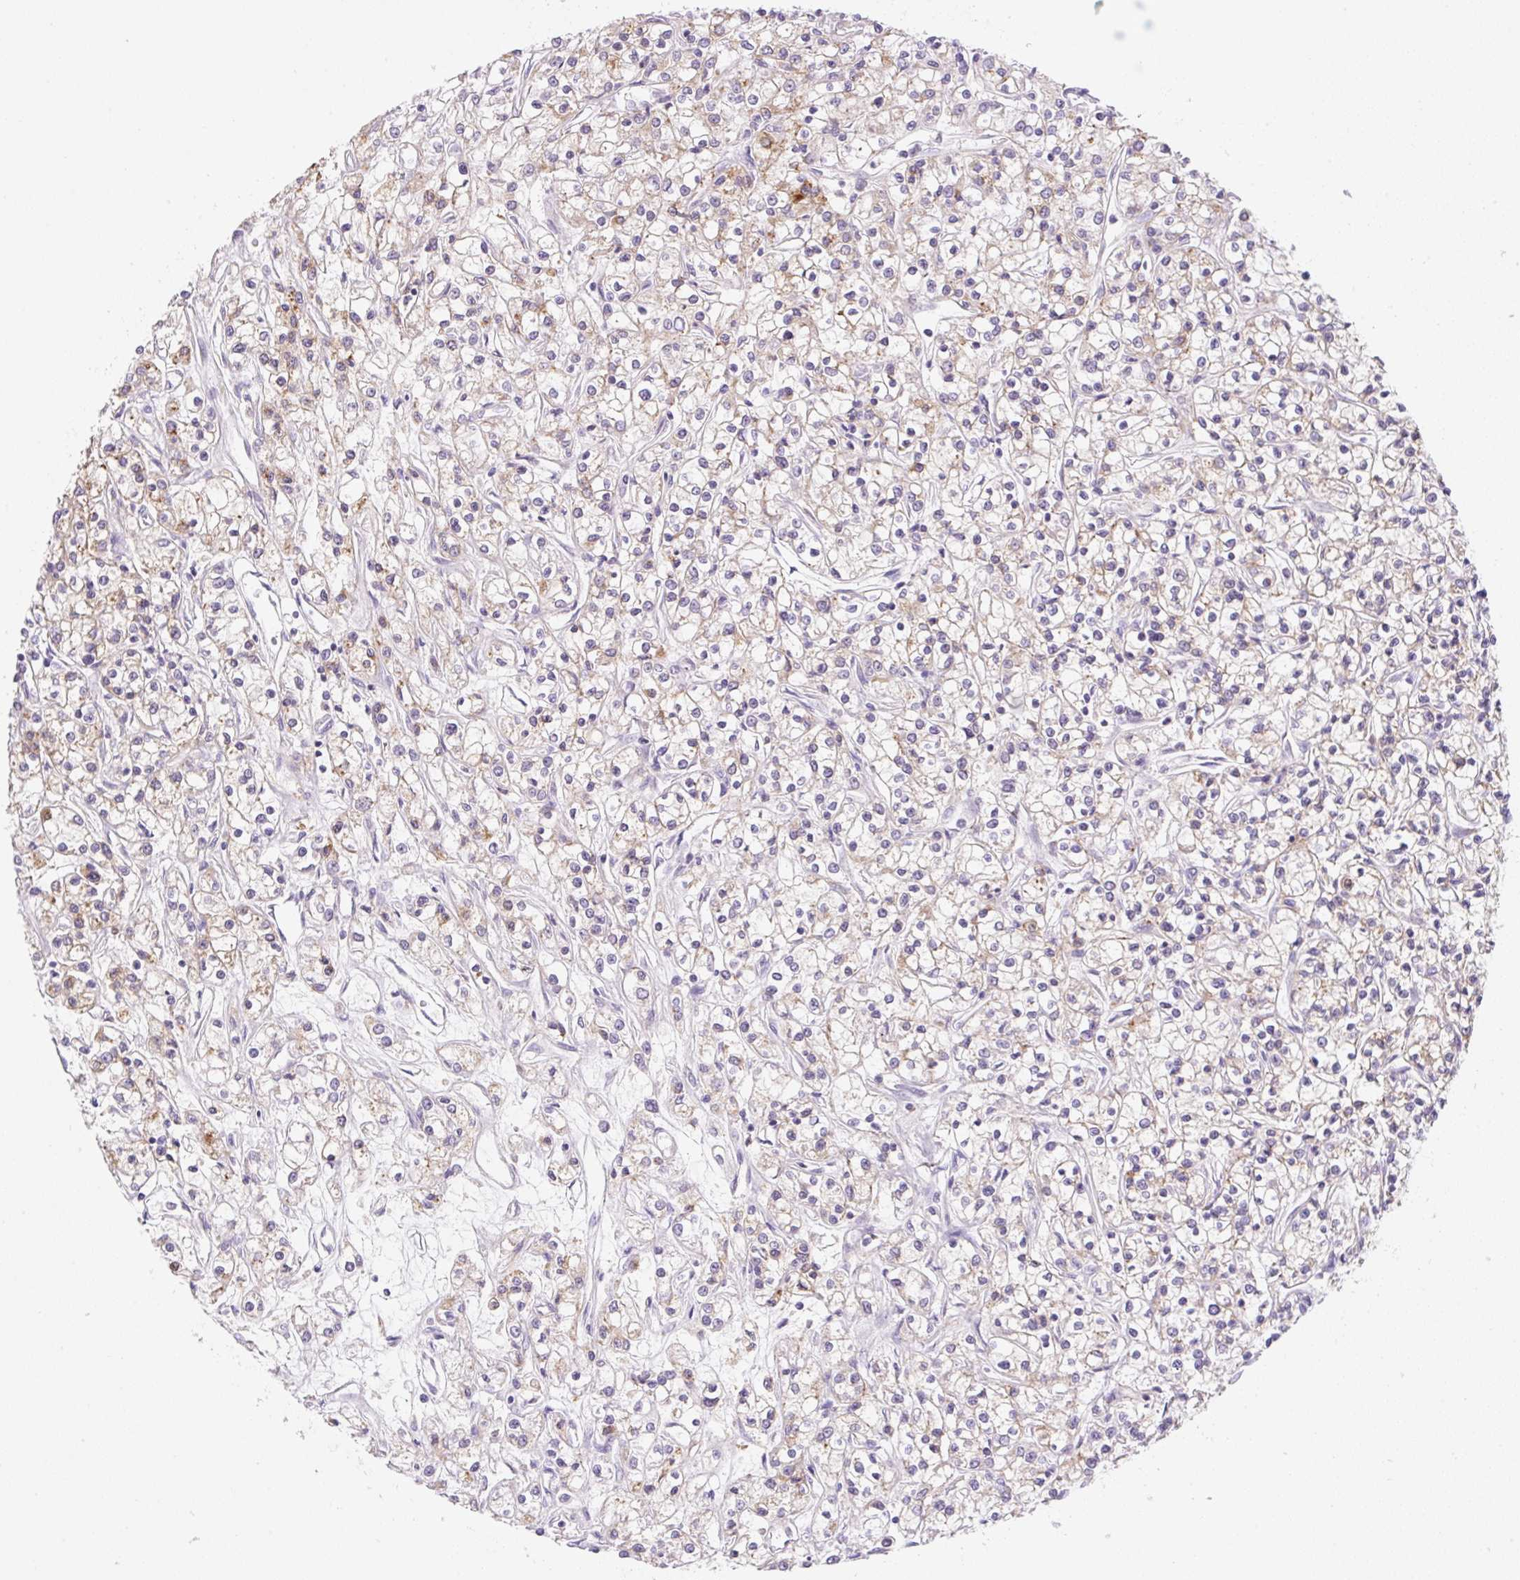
{"staining": {"intensity": "moderate", "quantity": "<25%", "location": "cytoplasmic/membranous"}, "tissue": "renal cancer", "cell_type": "Tumor cells", "image_type": "cancer", "snomed": [{"axis": "morphology", "description": "Adenocarcinoma, NOS"}, {"axis": "topography", "description": "Kidney"}], "caption": "There is low levels of moderate cytoplasmic/membranous staining in tumor cells of renal adenocarcinoma, as demonstrated by immunohistochemical staining (brown color).", "gene": "CEBPZOS", "patient": {"sex": "female", "age": 59}}